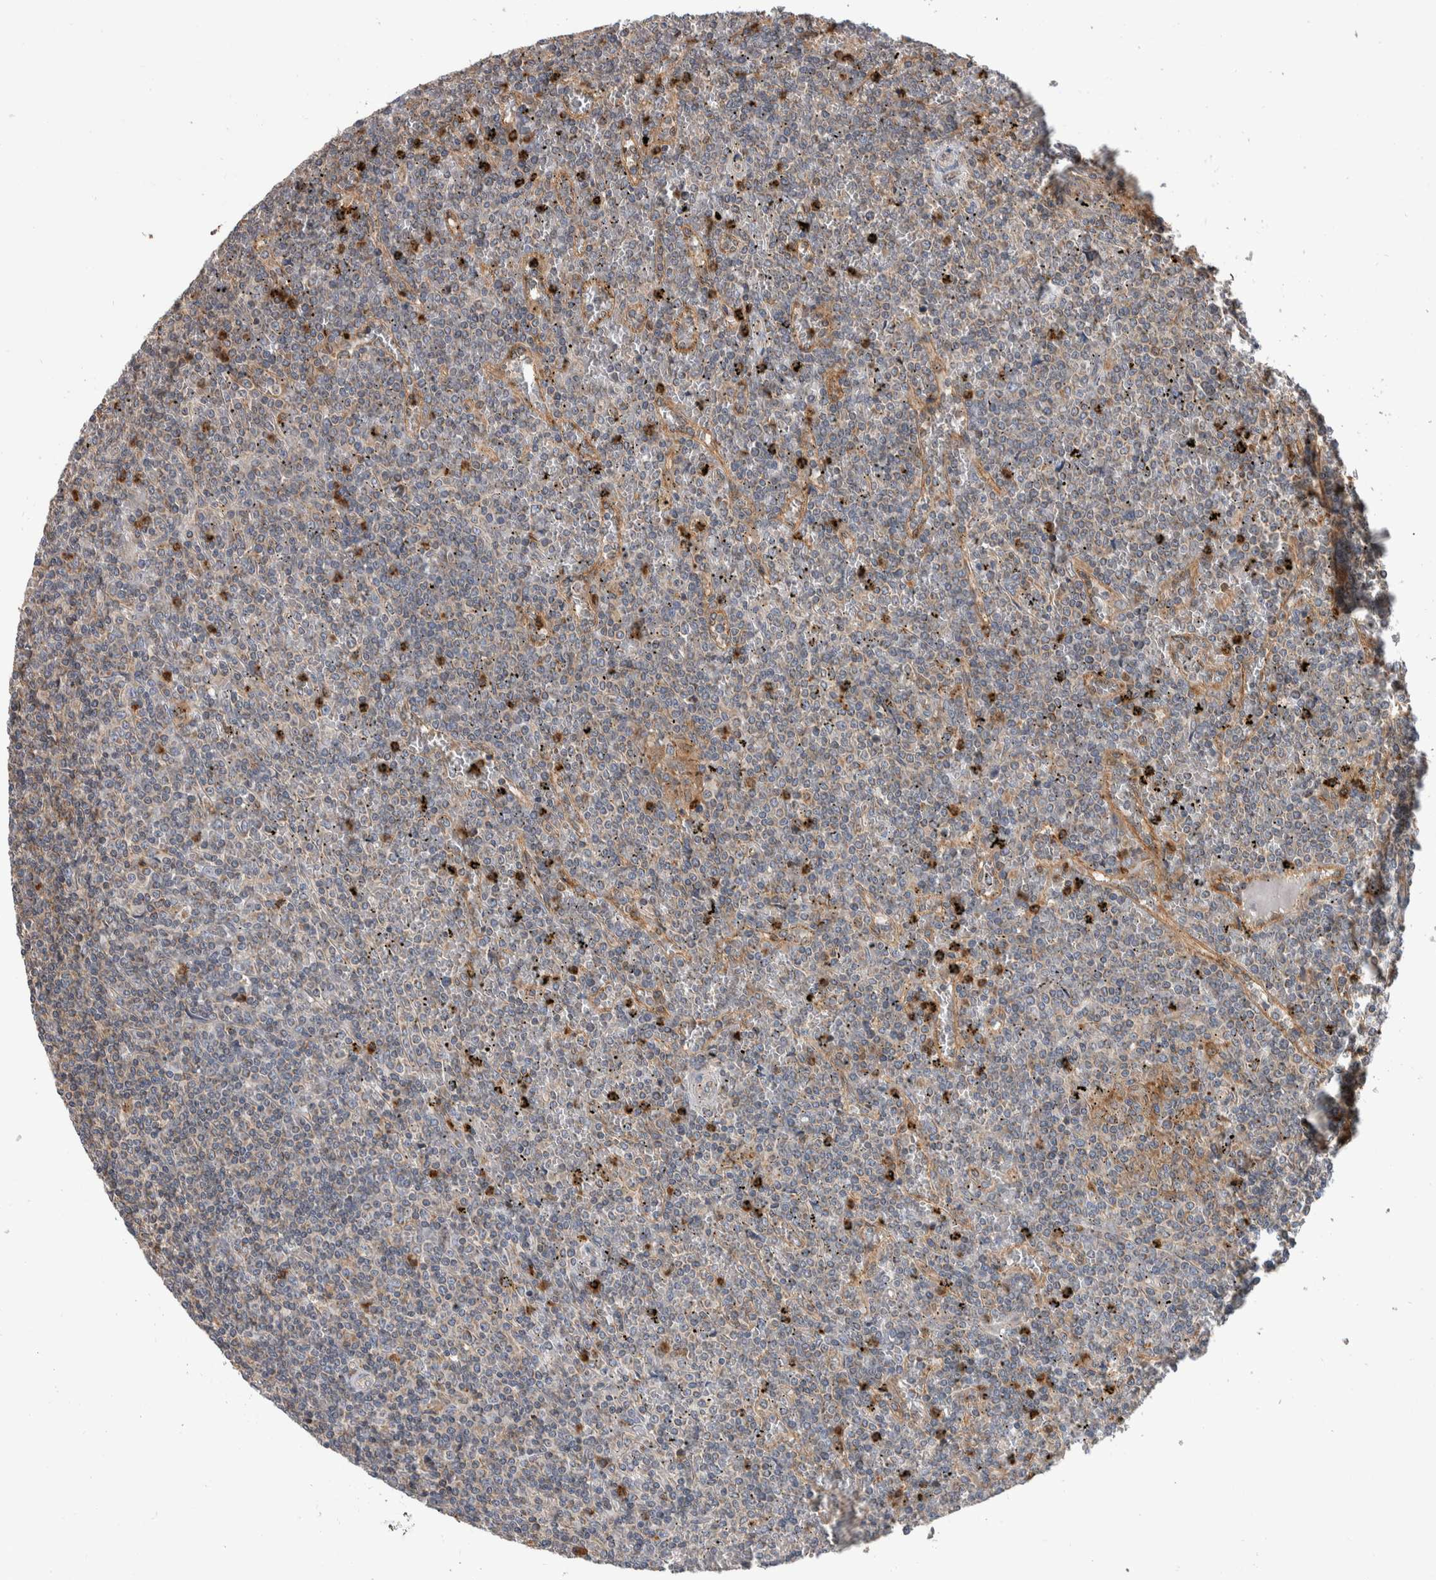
{"staining": {"intensity": "weak", "quantity": "<25%", "location": "cytoplasmic/membranous"}, "tissue": "lymphoma", "cell_type": "Tumor cells", "image_type": "cancer", "snomed": [{"axis": "morphology", "description": "Malignant lymphoma, non-Hodgkin's type, Low grade"}, {"axis": "topography", "description": "Spleen"}], "caption": "High magnification brightfield microscopy of low-grade malignant lymphoma, non-Hodgkin's type stained with DAB (brown) and counterstained with hematoxylin (blue): tumor cells show no significant staining. (DAB immunohistochemistry (IHC), high magnification).", "gene": "SDCBP", "patient": {"sex": "female", "age": 19}}